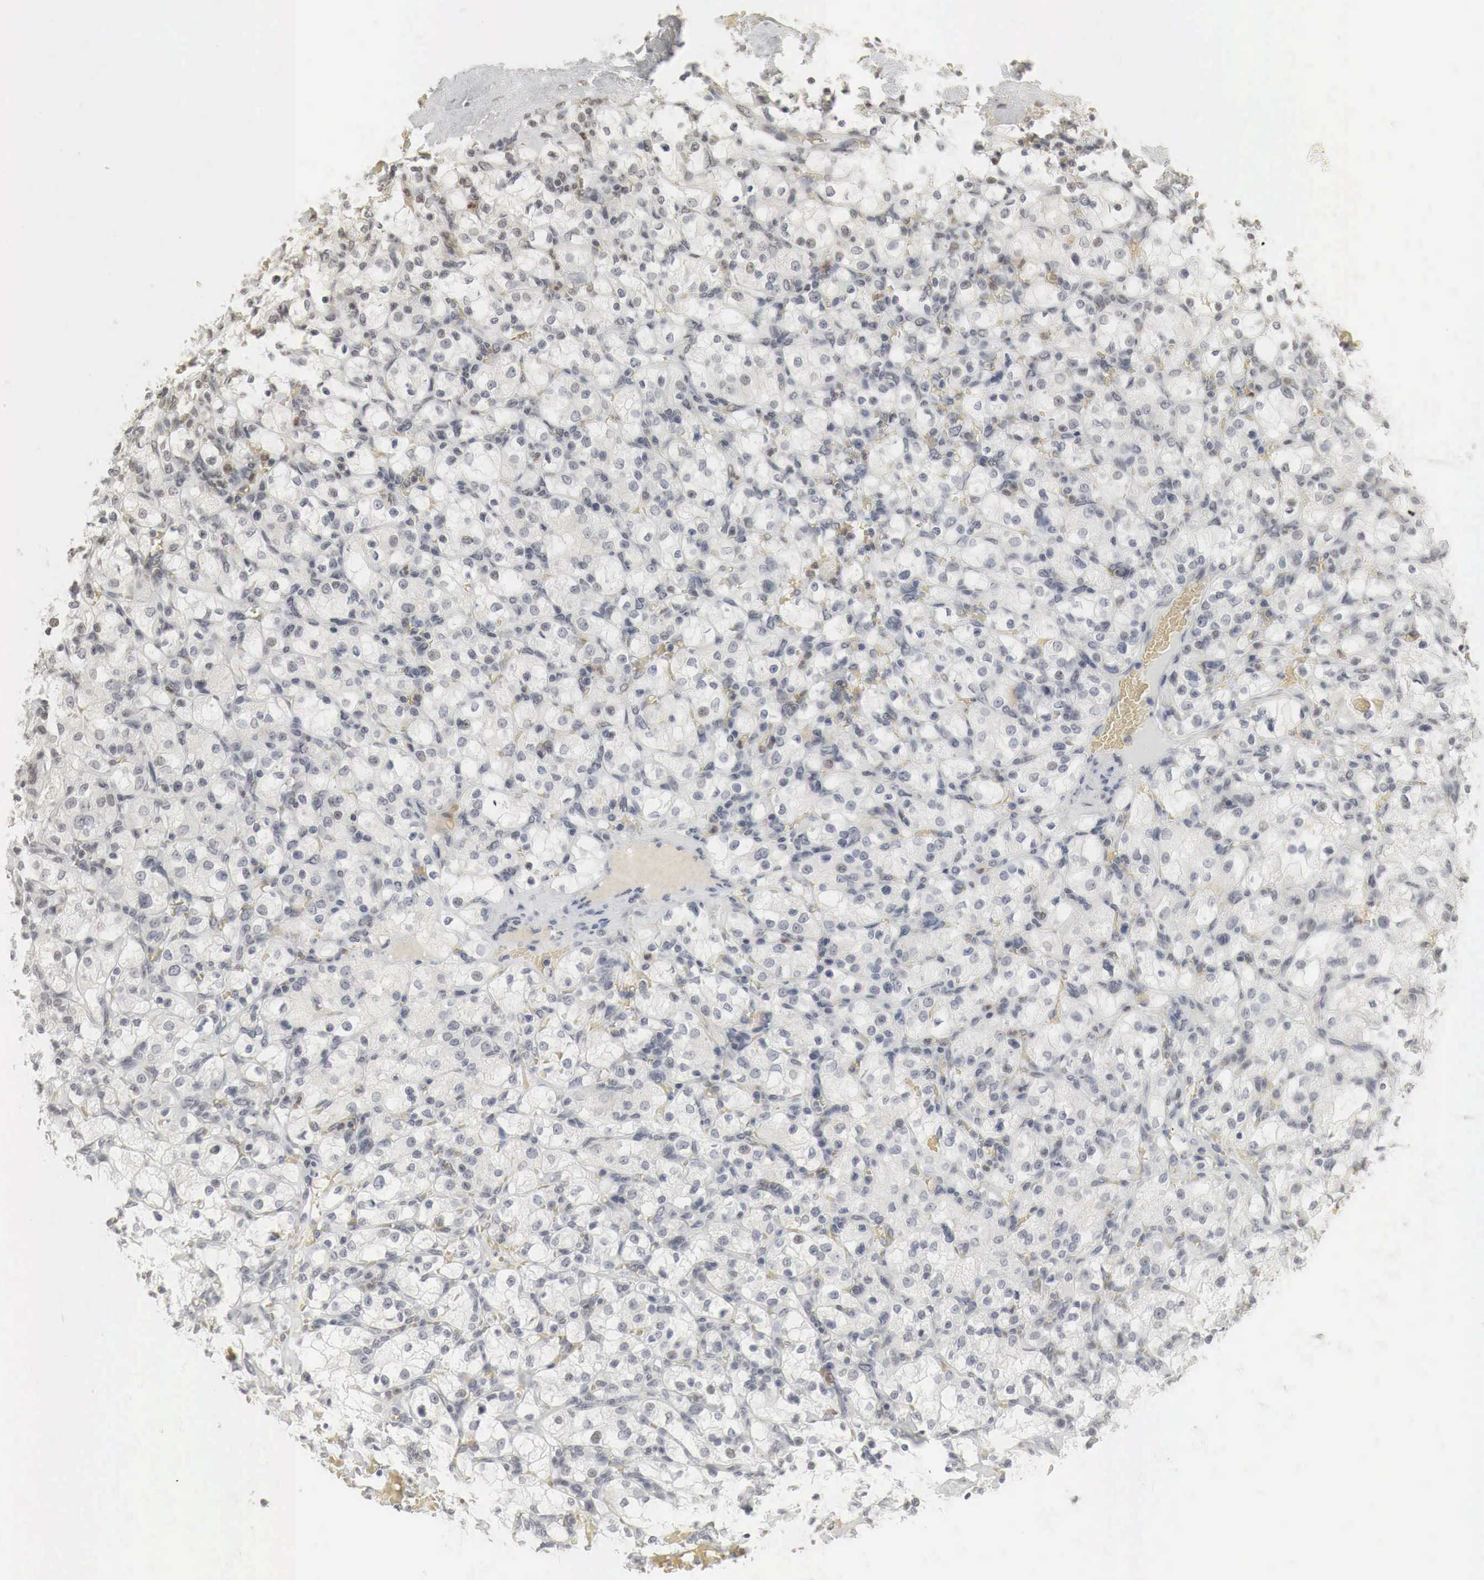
{"staining": {"intensity": "weak", "quantity": "<25%", "location": "nuclear"}, "tissue": "renal cancer", "cell_type": "Tumor cells", "image_type": "cancer", "snomed": [{"axis": "morphology", "description": "Adenocarcinoma, NOS"}, {"axis": "topography", "description": "Kidney"}], "caption": "Immunohistochemical staining of human renal cancer displays no significant positivity in tumor cells. The staining was performed using DAB (3,3'-diaminobenzidine) to visualize the protein expression in brown, while the nuclei were stained in blue with hematoxylin (Magnification: 20x).", "gene": "ERBB4", "patient": {"sex": "female", "age": 83}}